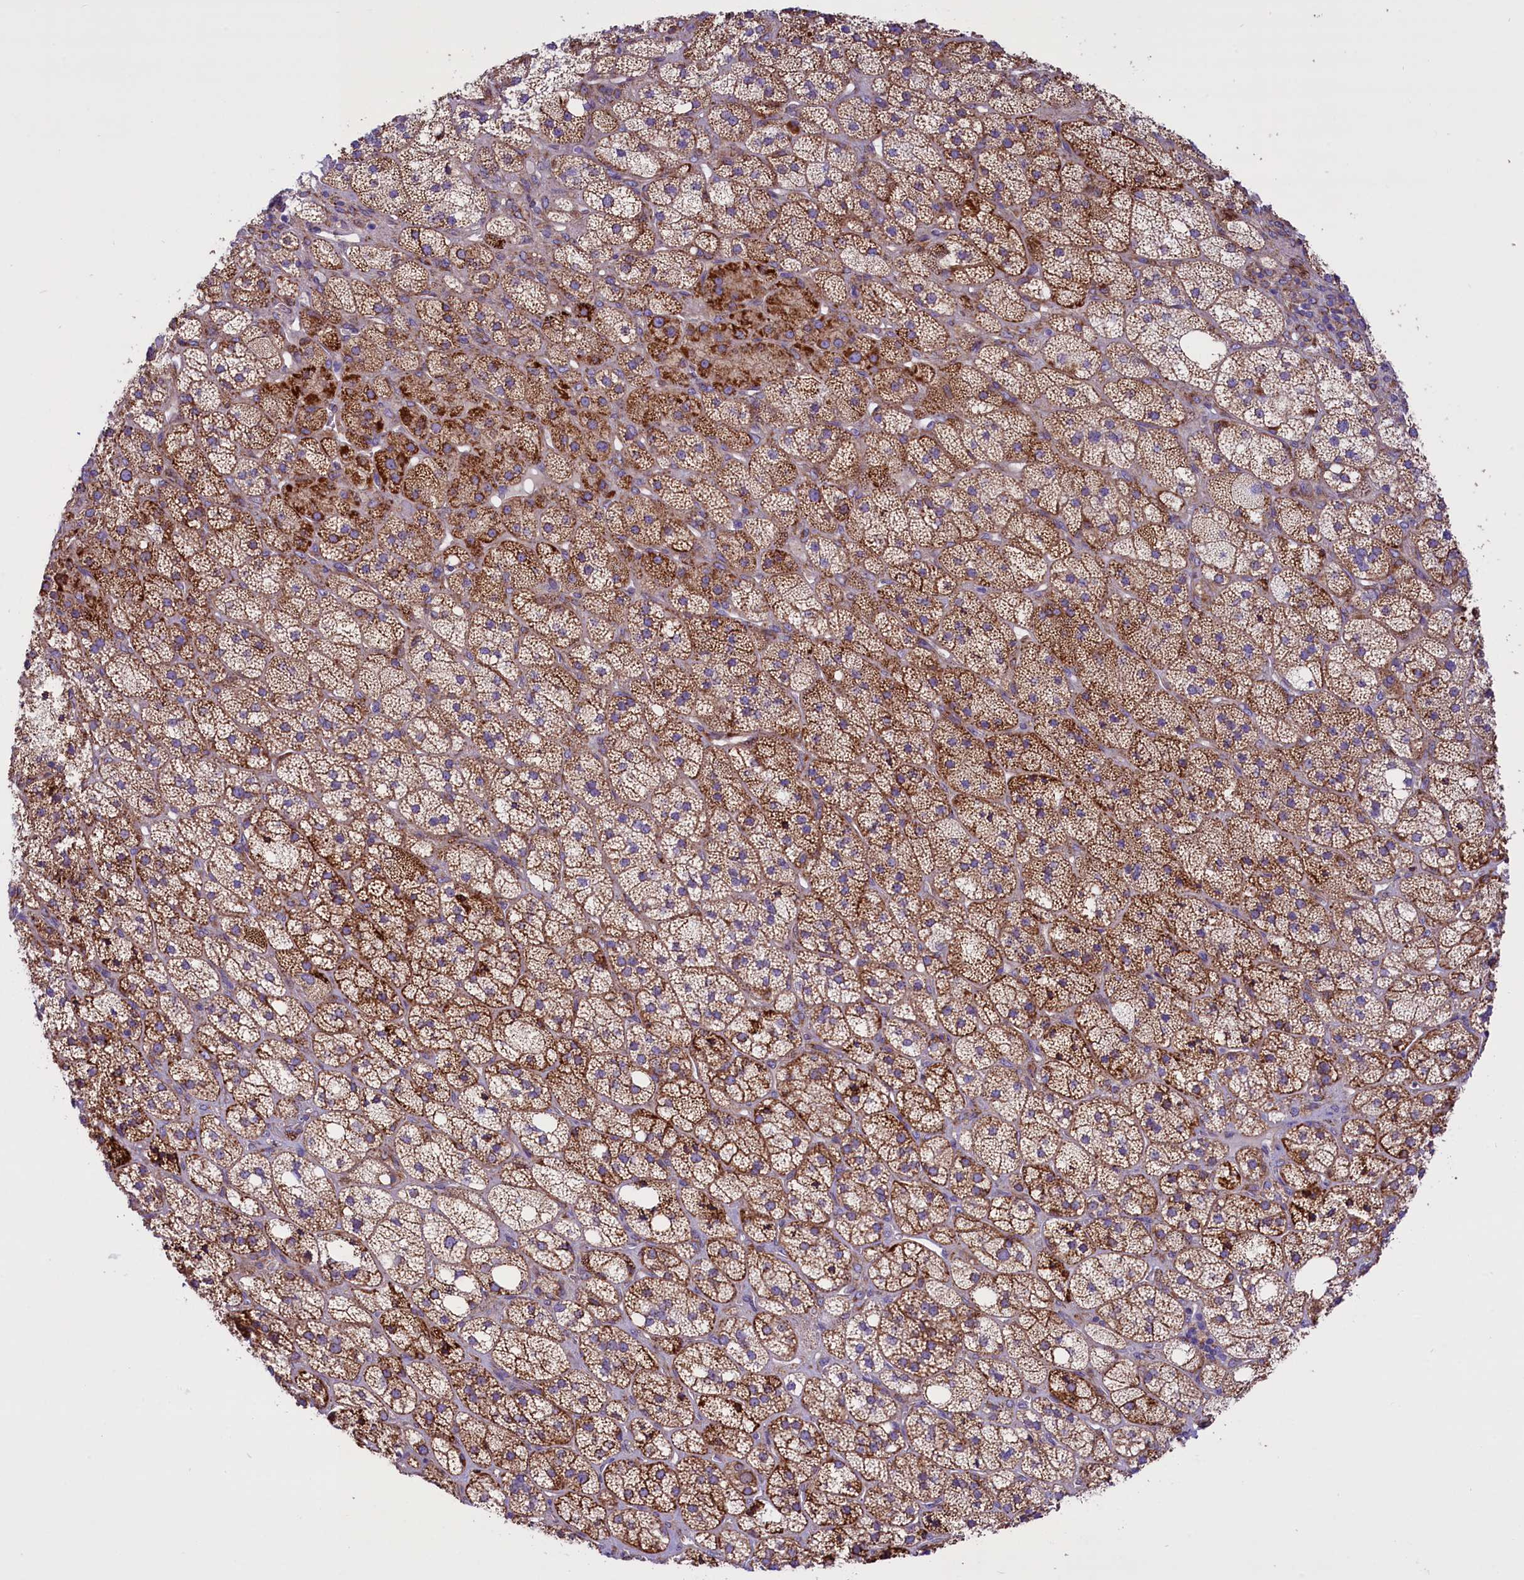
{"staining": {"intensity": "strong", "quantity": ">75%", "location": "cytoplasmic/membranous"}, "tissue": "adrenal gland", "cell_type": "Glandular cells", "image_type": "normal", "snomed": [{"axis": "morphology", "description": "Normal tissue, NOS"}, {"axis": "topography", "description": "Adrenal gland"}], "caption": "Immunohistochemistry (IHC) photomicrograph of normal adrenal gland: adrenal gland stained using IHC exhibits high levels of strong protein expression localized specifically in the cytoplasmic/membranous of glandular cells, appearing as a cytoplasmic/membranous brown color.", "gene": "PTPRU", "patient": {"sex": "male", "age": 61}}